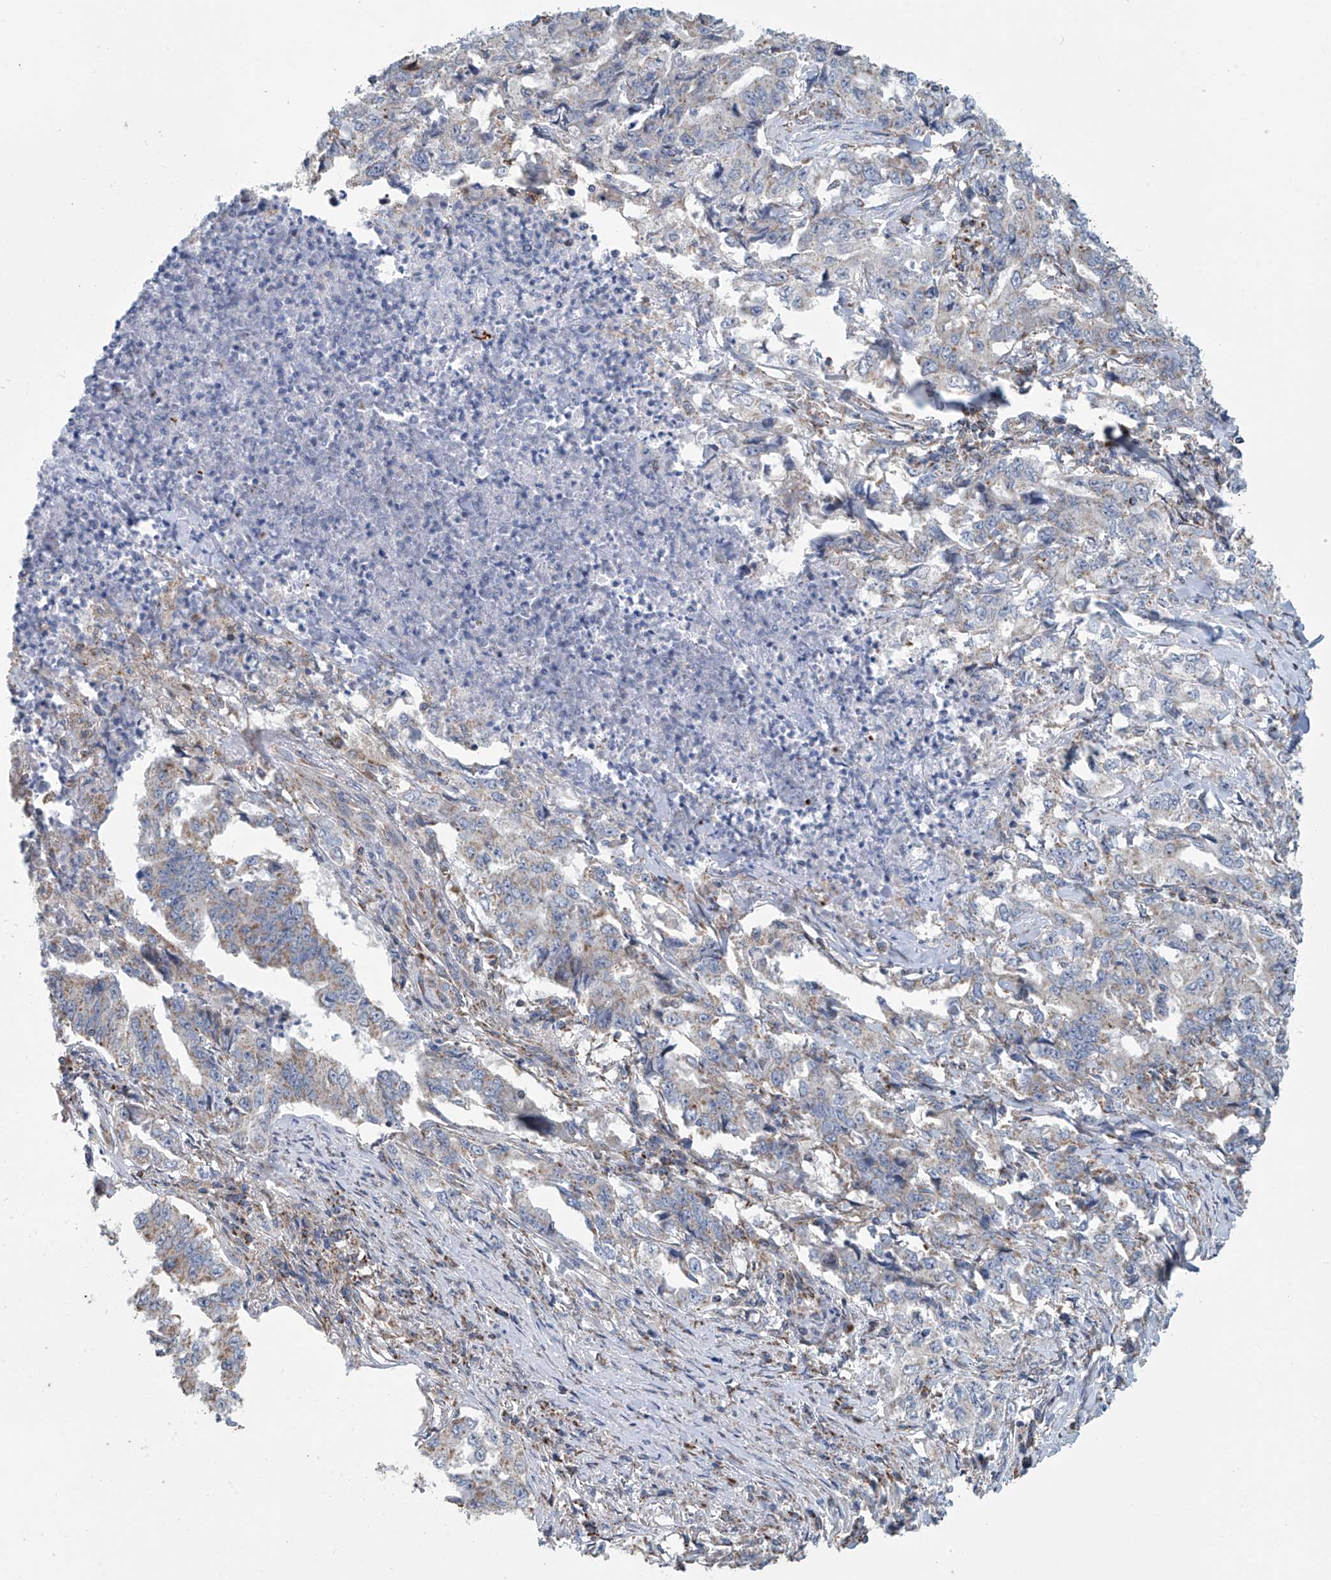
{"staining": {"intensity": "weak", "quantity": "<25%", "location": "cytoplasmic/membranous"}, "tissue": "lung cancer", "cell_type": "Tumor cells", "image_type": "cancer", "snomed": [{"axis": "morphology", "description": "Adenocarcinoma, NOS"}, {"axis": "topography", "description": "Lung"}], "caption": "Tumor cells are negative for protein expression in human lung cancer.", "gene": "COMMD1", "patient": {"sex": "female", "age": 51}}